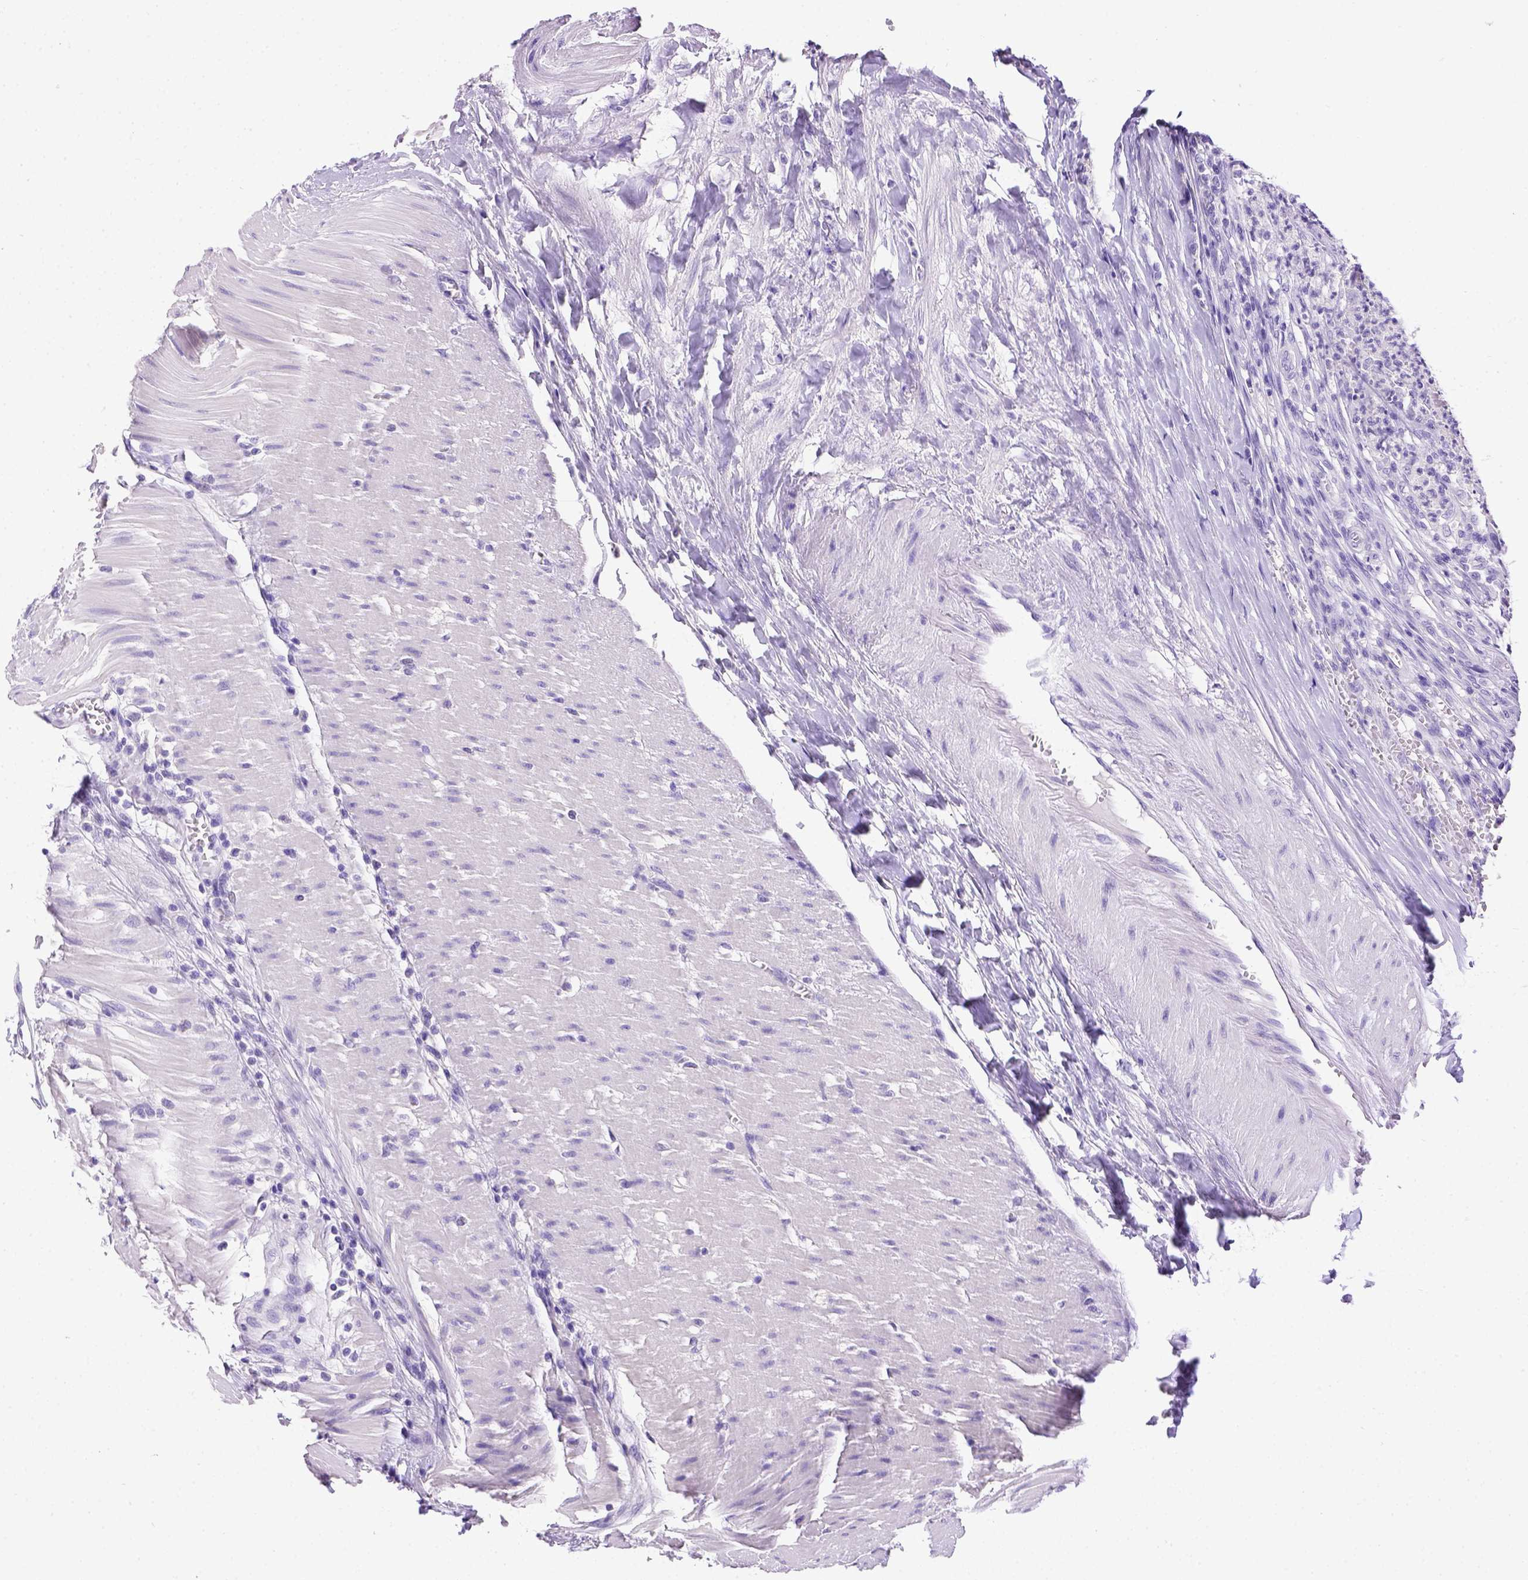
{"staining": {"intensity": "negative", "quantity": "none", "location": "none"}, "tissue": "colorectal cancer", "cell_type": "Tumor cells", "image_type": "cancer", "snomed": [{"axis": "morphology", "description": "Adenocarcinoma, NOS"}, {"axis": "topography", "description": "Colon"}], "caption": "Colorectal cancer (adenocarcinoma) stained for a protein using IHC demonstrates no staining tumor cells.", "gene": "ESR1", "patient": {"sex": "female", "age": 67}}